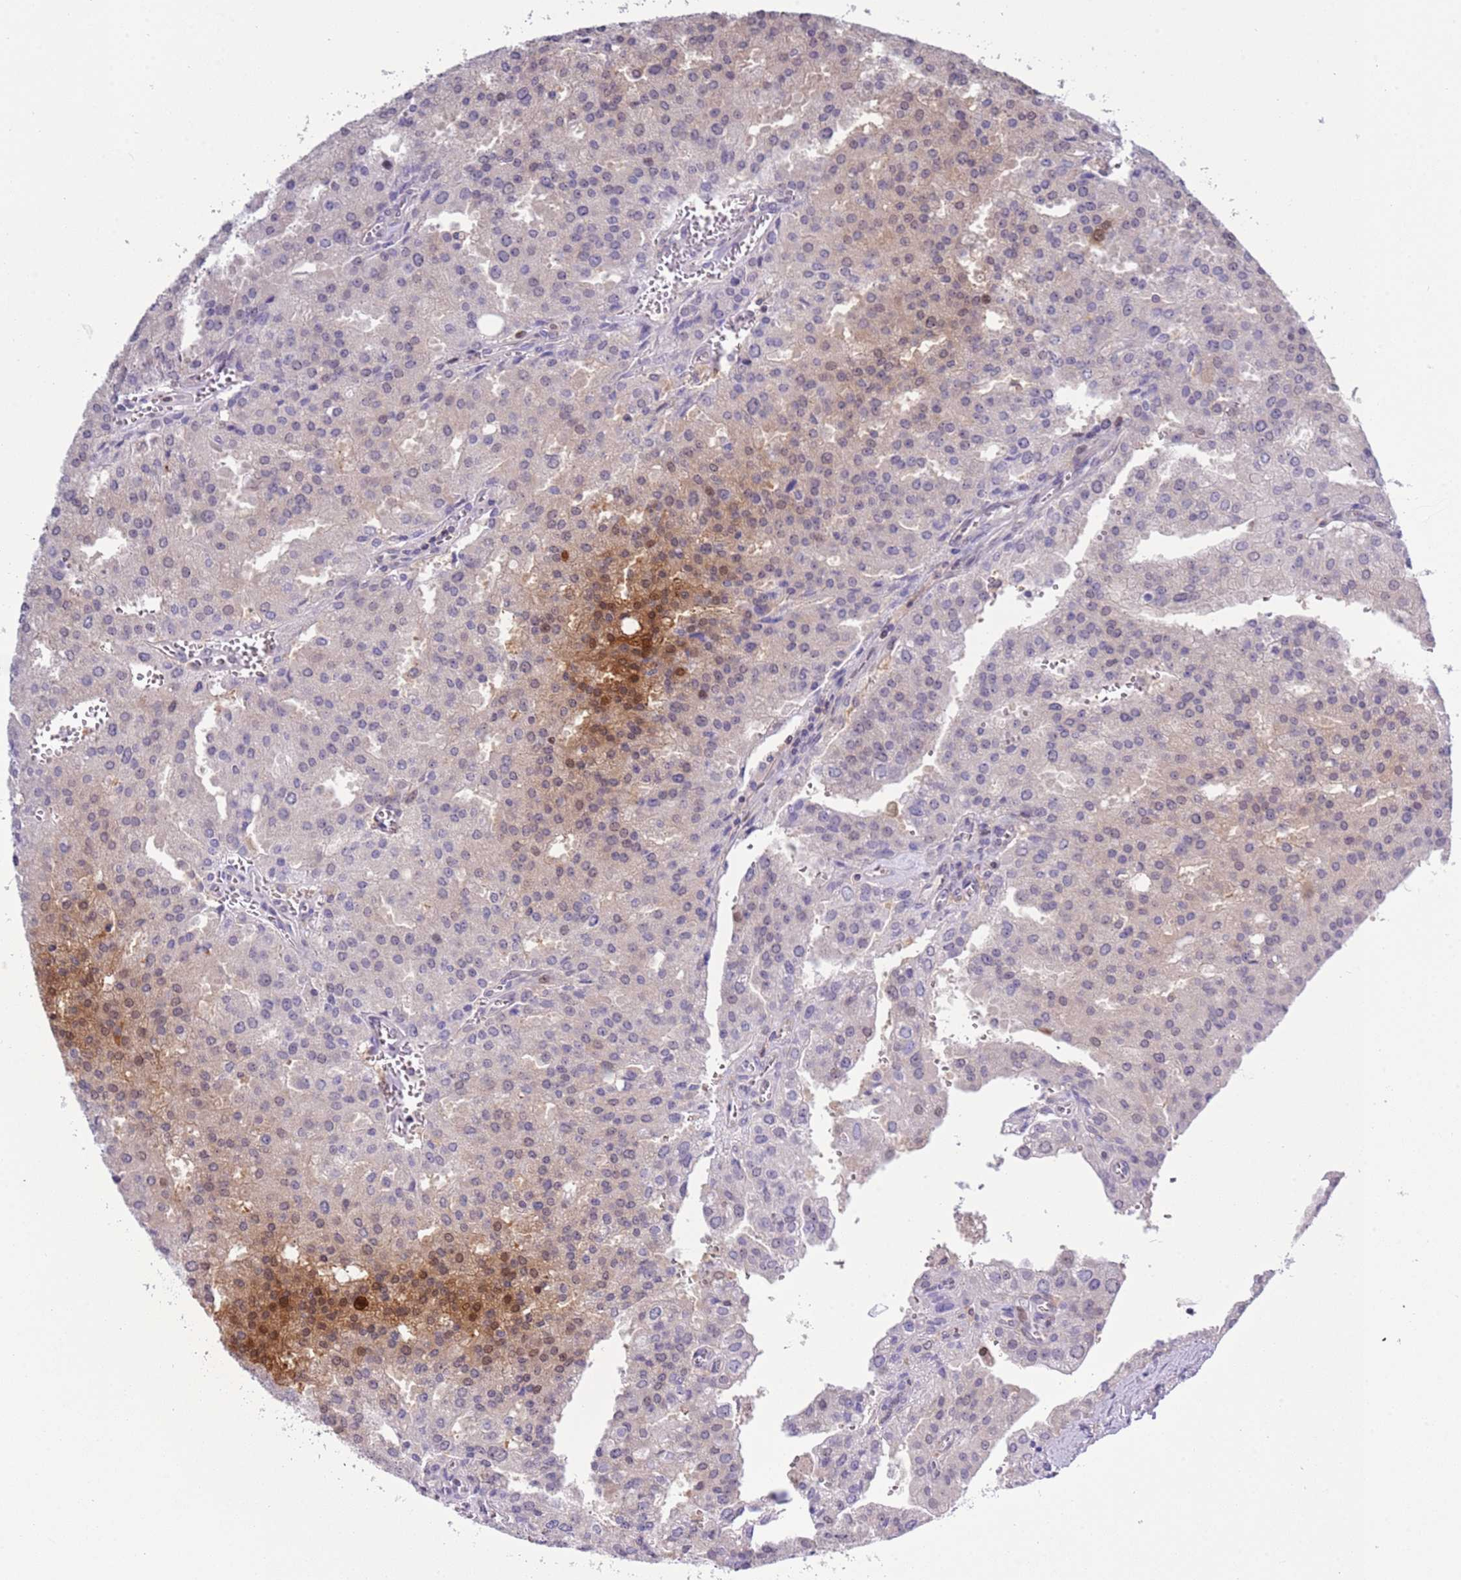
{"staining": {"intensity": "moderate", "quantity": "<25%", "location": "nuclear"}, "tissue": "prostate cancer", "cell_type": "Tumor cells", "image_type": "cancer", "snomed": [{"axis": "morphology", "description": "Adenocarcinoma, High grade"}, {"axis": "topography", "description": "Prostate"}], "caption": "Prostate cancer was stained to show a protein in brown. There is low levels of moderate nuclear positivity in approximately <25% of tumor cells.", "gene": "NBPF6", "patient": {"sex": "male", "age": 68}}